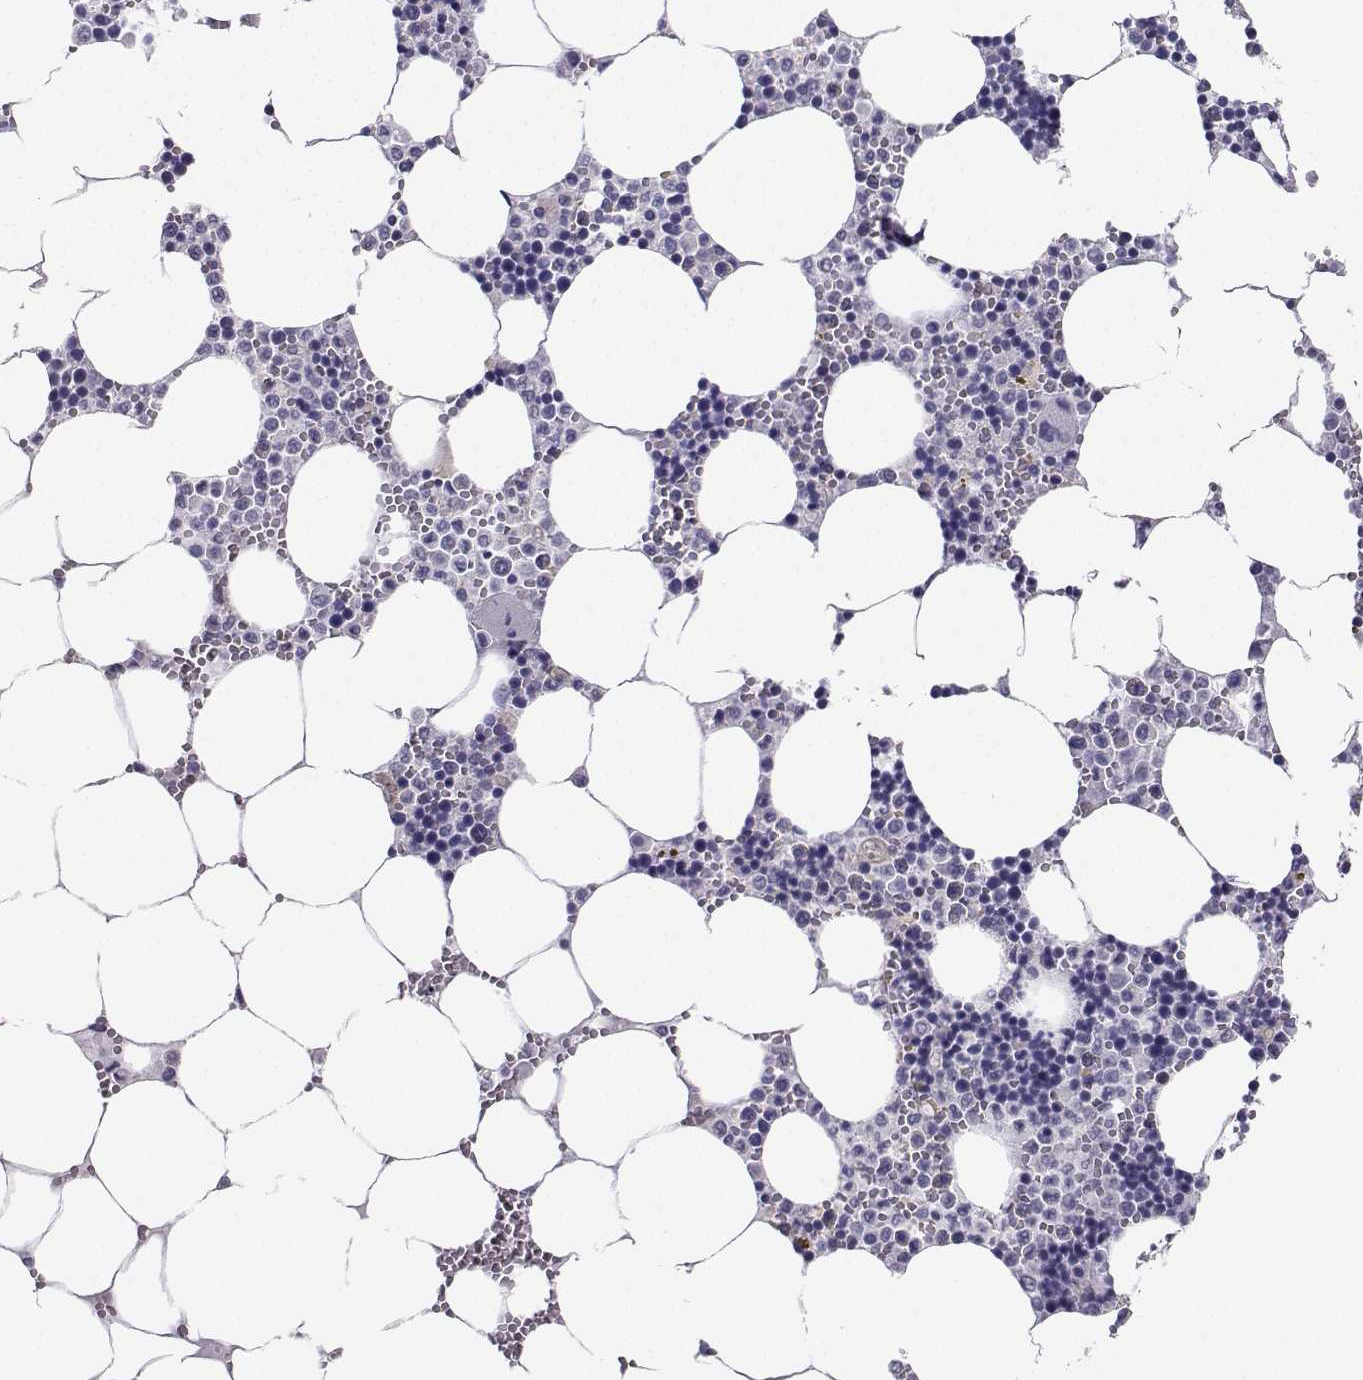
{"staining": {"intensity": "negative", "quantity": "none", "location": "none"}, "tissue": "bone marrow", "cell_type": "Hematopoietic cells", "image_type": "normal", "snomed": [{"axis": "morphology", "description": "Normal tissue, NOS"}, {"axis": "topography", "description": "Bone marrow"}], "caption": "This is a micrograph of immunohistochemistry staining of normal bone marrow, which shows no expression in hematopoietic cells. (DAB immunohistochemistry (IHC), high magnification).", "gene": "TBR1", "patient": {"sex": "male", "age": 54}}